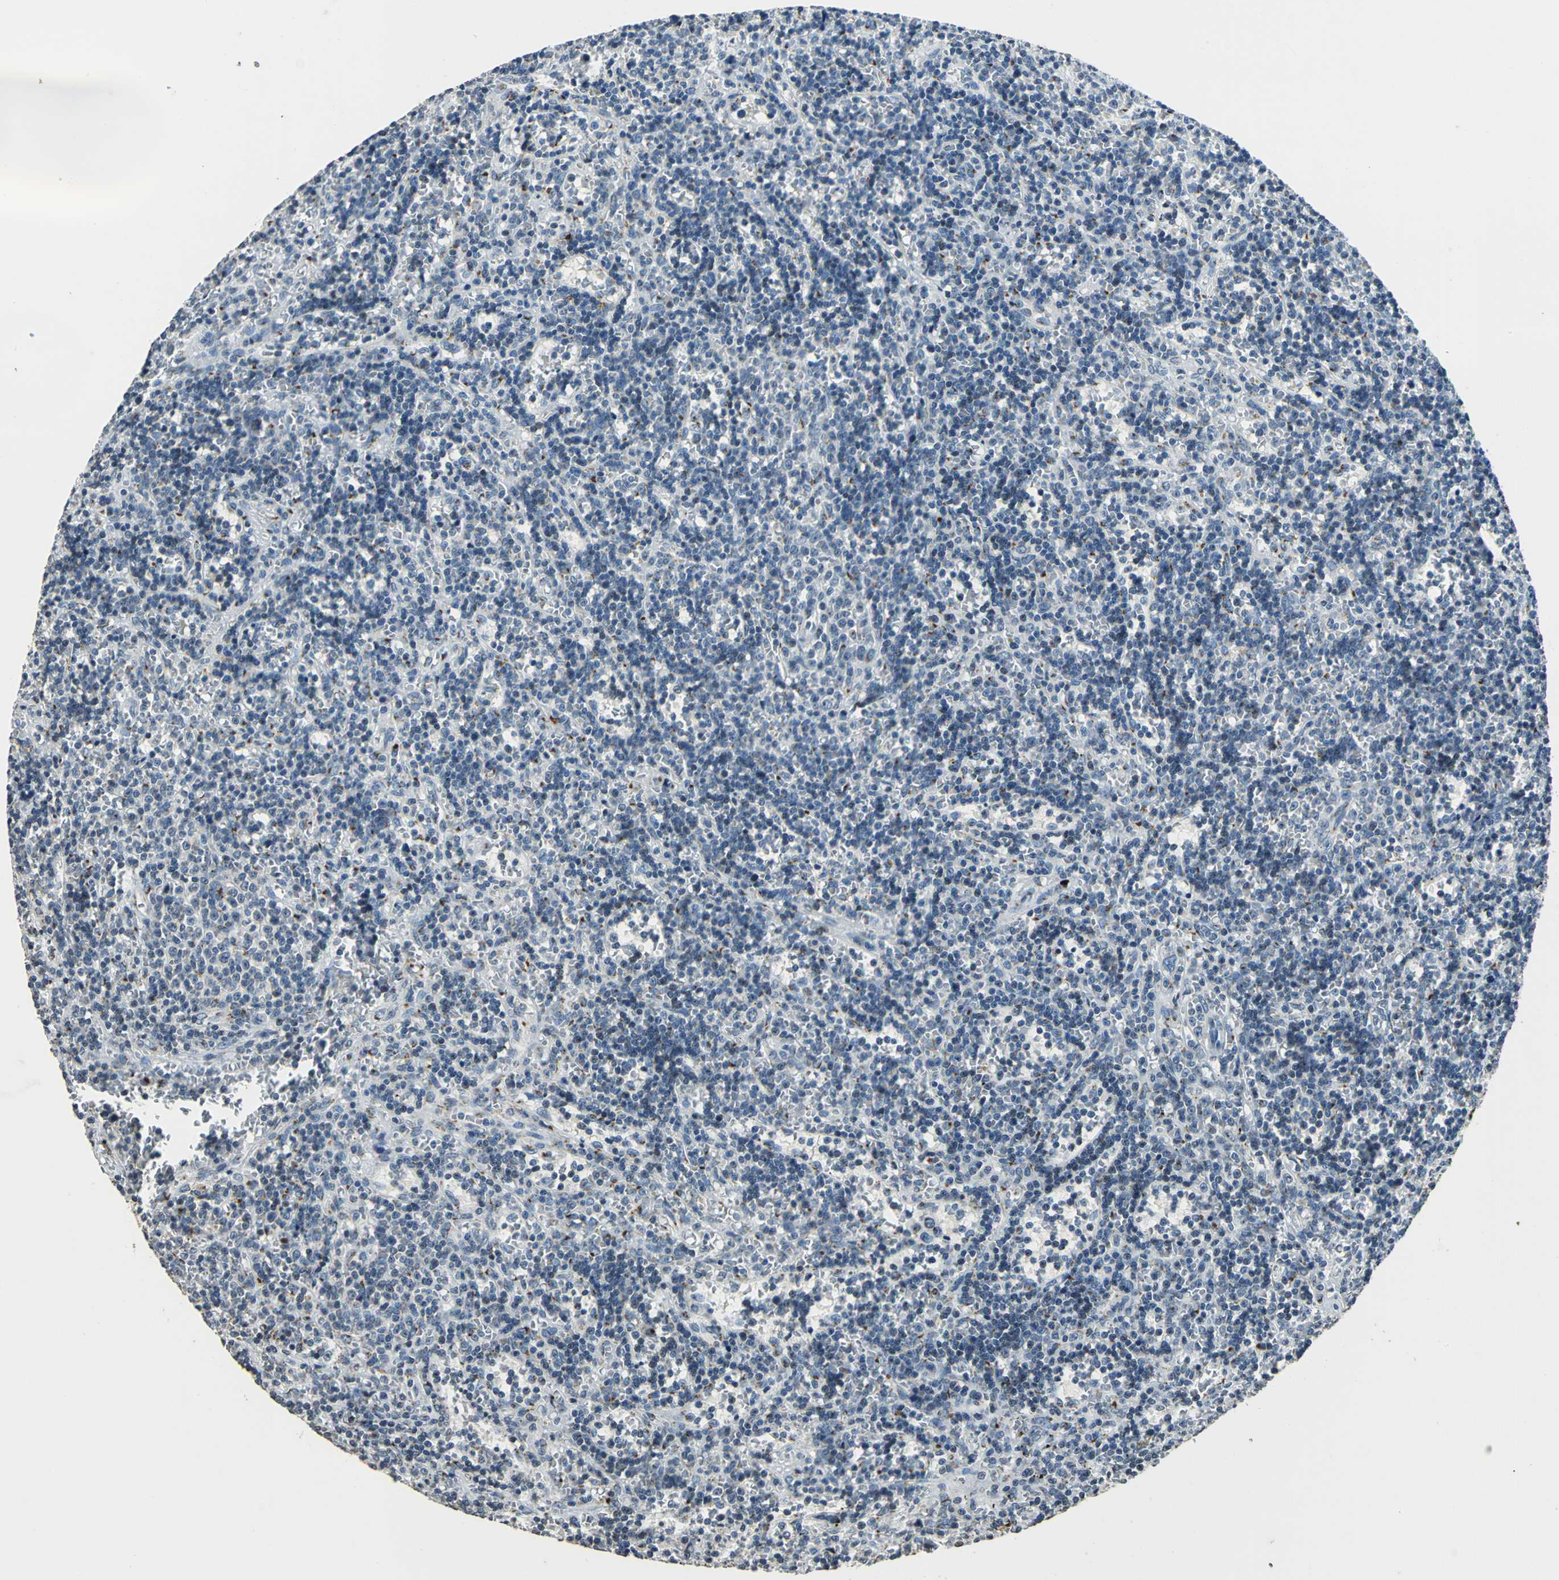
{"staining": {"intensity": "negative", "quantity": "none", "location": "none"}, "tissue": "lymphoma", "cell_type": "Tumor cells", "image_type": "cancer", "snomed": [{"axis": "morphology", "description": "Malignant lymphoma, non-Hodgkin's type, Low grade"}, {"axis": "topography", "description": "Spleen"}], "caption": "A high-resolution micrograph shows IHC staining of lymphoma, which shows no significant staining in tumor cells. Nuclei are stained in blue.", "gene": "TMEM115", "patient": {"sex": "male", "age": 60}}